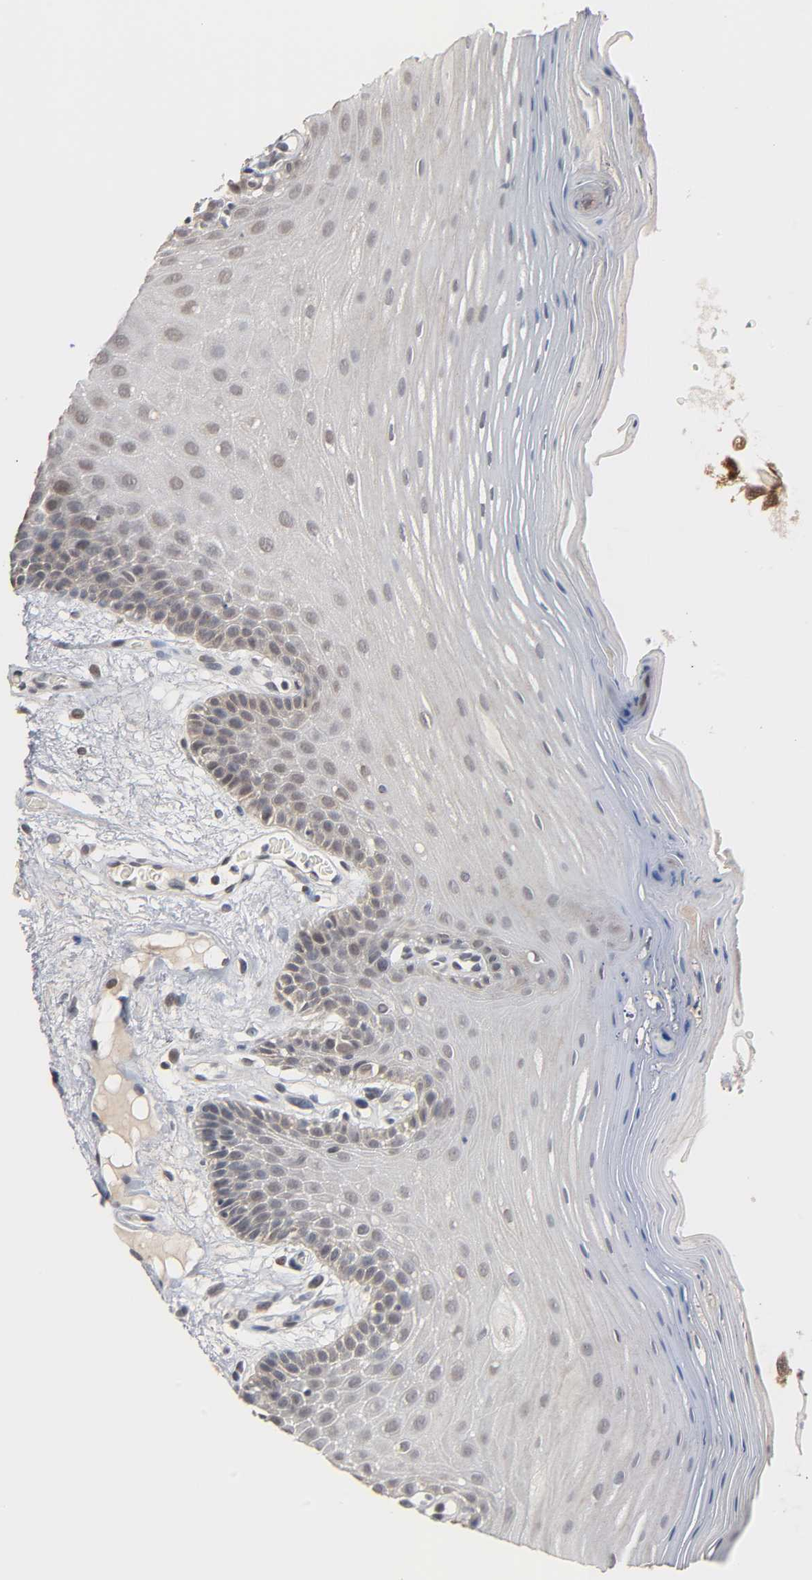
{"staining": {"intensity": "moderate", "quantity": "25%-75%", "location": "cytoplasmic/membranous,nuclear"}, "tissue": "oral mucosa", "cell_type": "Squamous epithelial cells", "image_type": "normal", "snomed": [{"axis": "morphology", "description": "Normal tissue, NOS"}, {"axis": "morphology", "description": "Squamous cell carcinoma, NOS"}, {"axis": "topography", "description": "Skeletal muscle"}, {"axis": "topography", "description": "Oral tissue"}, {"axis": "topography", "description": "Head-Neck"}], "caption": "Squamous epithelial cells demonstrate medium levels of moderate cytoplasmic/membranous,nuclear positivity in about 25%-75% of cells in unremarkable human oral mucosa.", "gene": "HTR1E", "patient": {"sex": "male", "age": 71}}